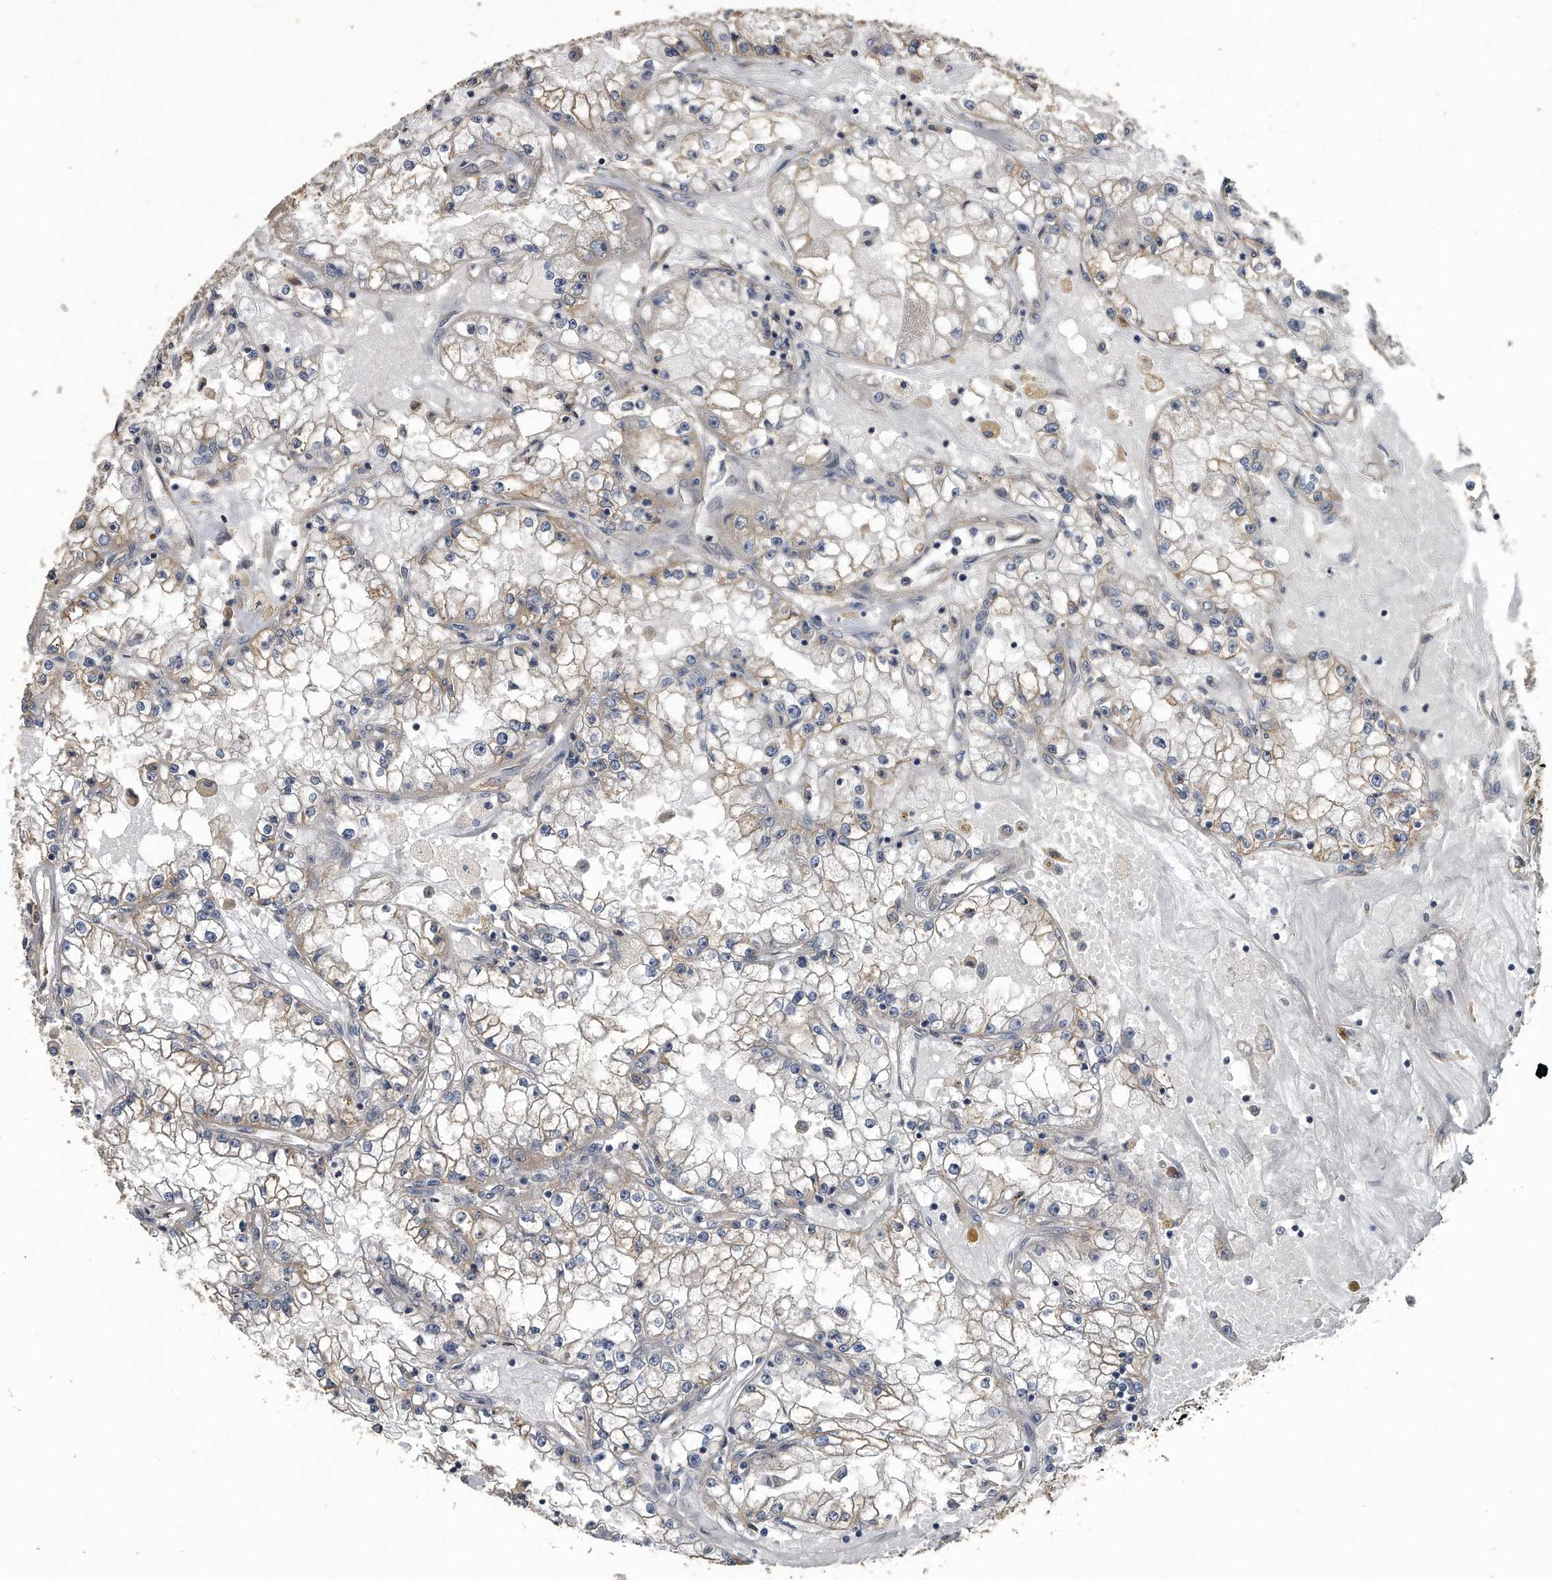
{"staining": {"intensity": "weak", "quantity": ">75%", "location": "cytoplasmic/membranous"}, "tissue": "renal cancer", "cell_type": "Tumor cells", "image_type": "cancer", "snomed": [{"axis": "morphology", "description": "Adenocarcinoma, NOS"}, {"axis": "topography", "description": "Kidney"}], "caption": "Immunohistochemical staining of human renal cancer (adenocarcinoma) demonstrates low levels of weak cytoplasmic/membranous protein expression in about >75% of tumor cells. The protein of interest is stained brown, and the nuclei are stained in blue (DAB IHC with brightfield microscopy, high magnification).", "gene": "PCLO", "patient": {"sex": "male", "age": 56}}